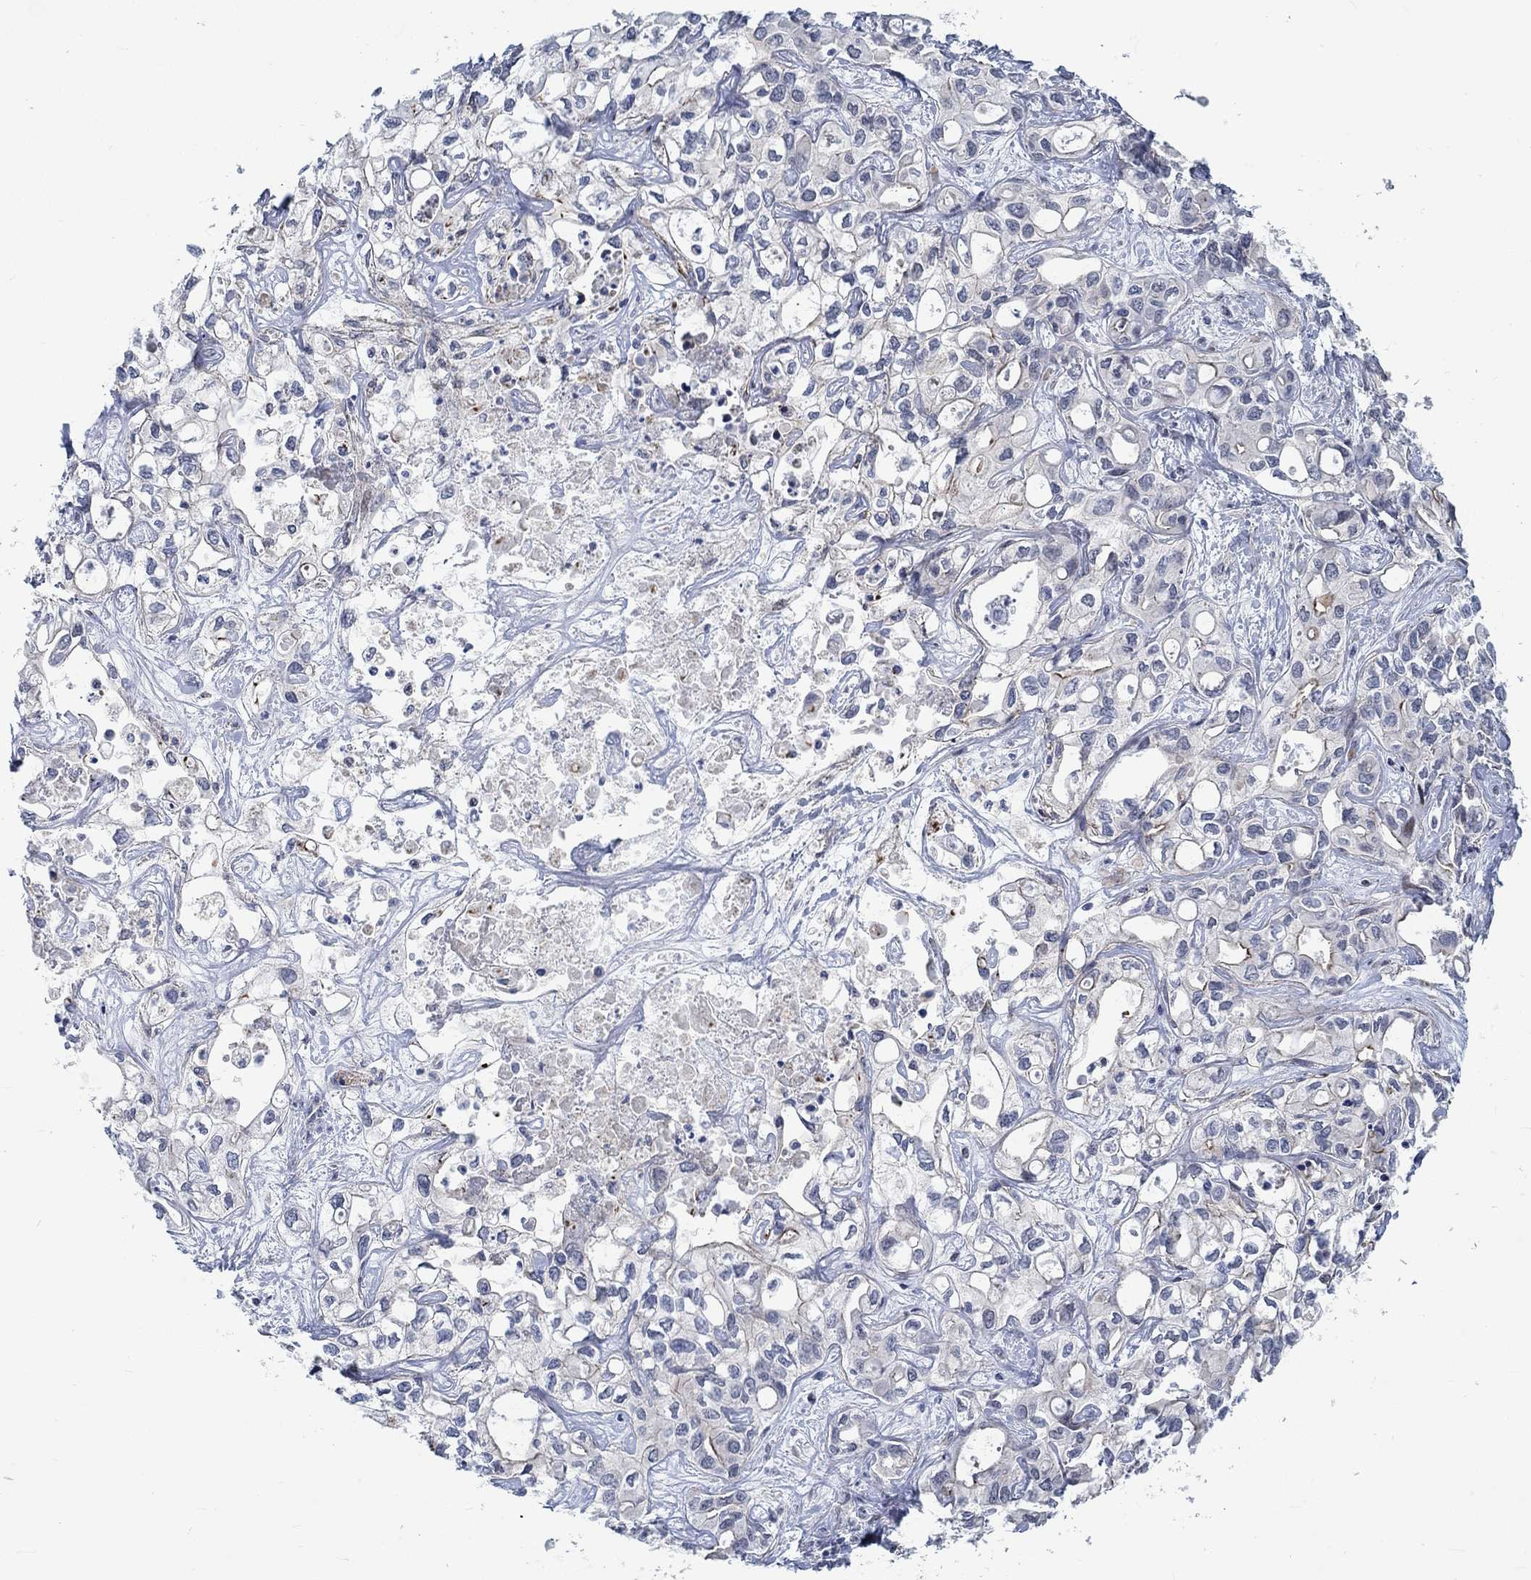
{"staining": {"intensity": "negative", "quantity": "none", "location": "none"}, "tissue": "liver cancer", "cell_type": "Tumor cells", "image_type": "cancer", "snomed": [{"axis": "morphology", "description": "Cholangiocarcinoma"}, {"axis": "topography", "description": "Liver"}], "caption": "High magnification brightfield microscopy of cholangiocarcinoma (liver) stained with DAB (3,3'-diaminobenzidine) (brown) and counterstained with hematoxylin (blue): tumor cells show no significant staining.", "gene": "KCNH8", "patient": {"sex": "female", "age": 64}}